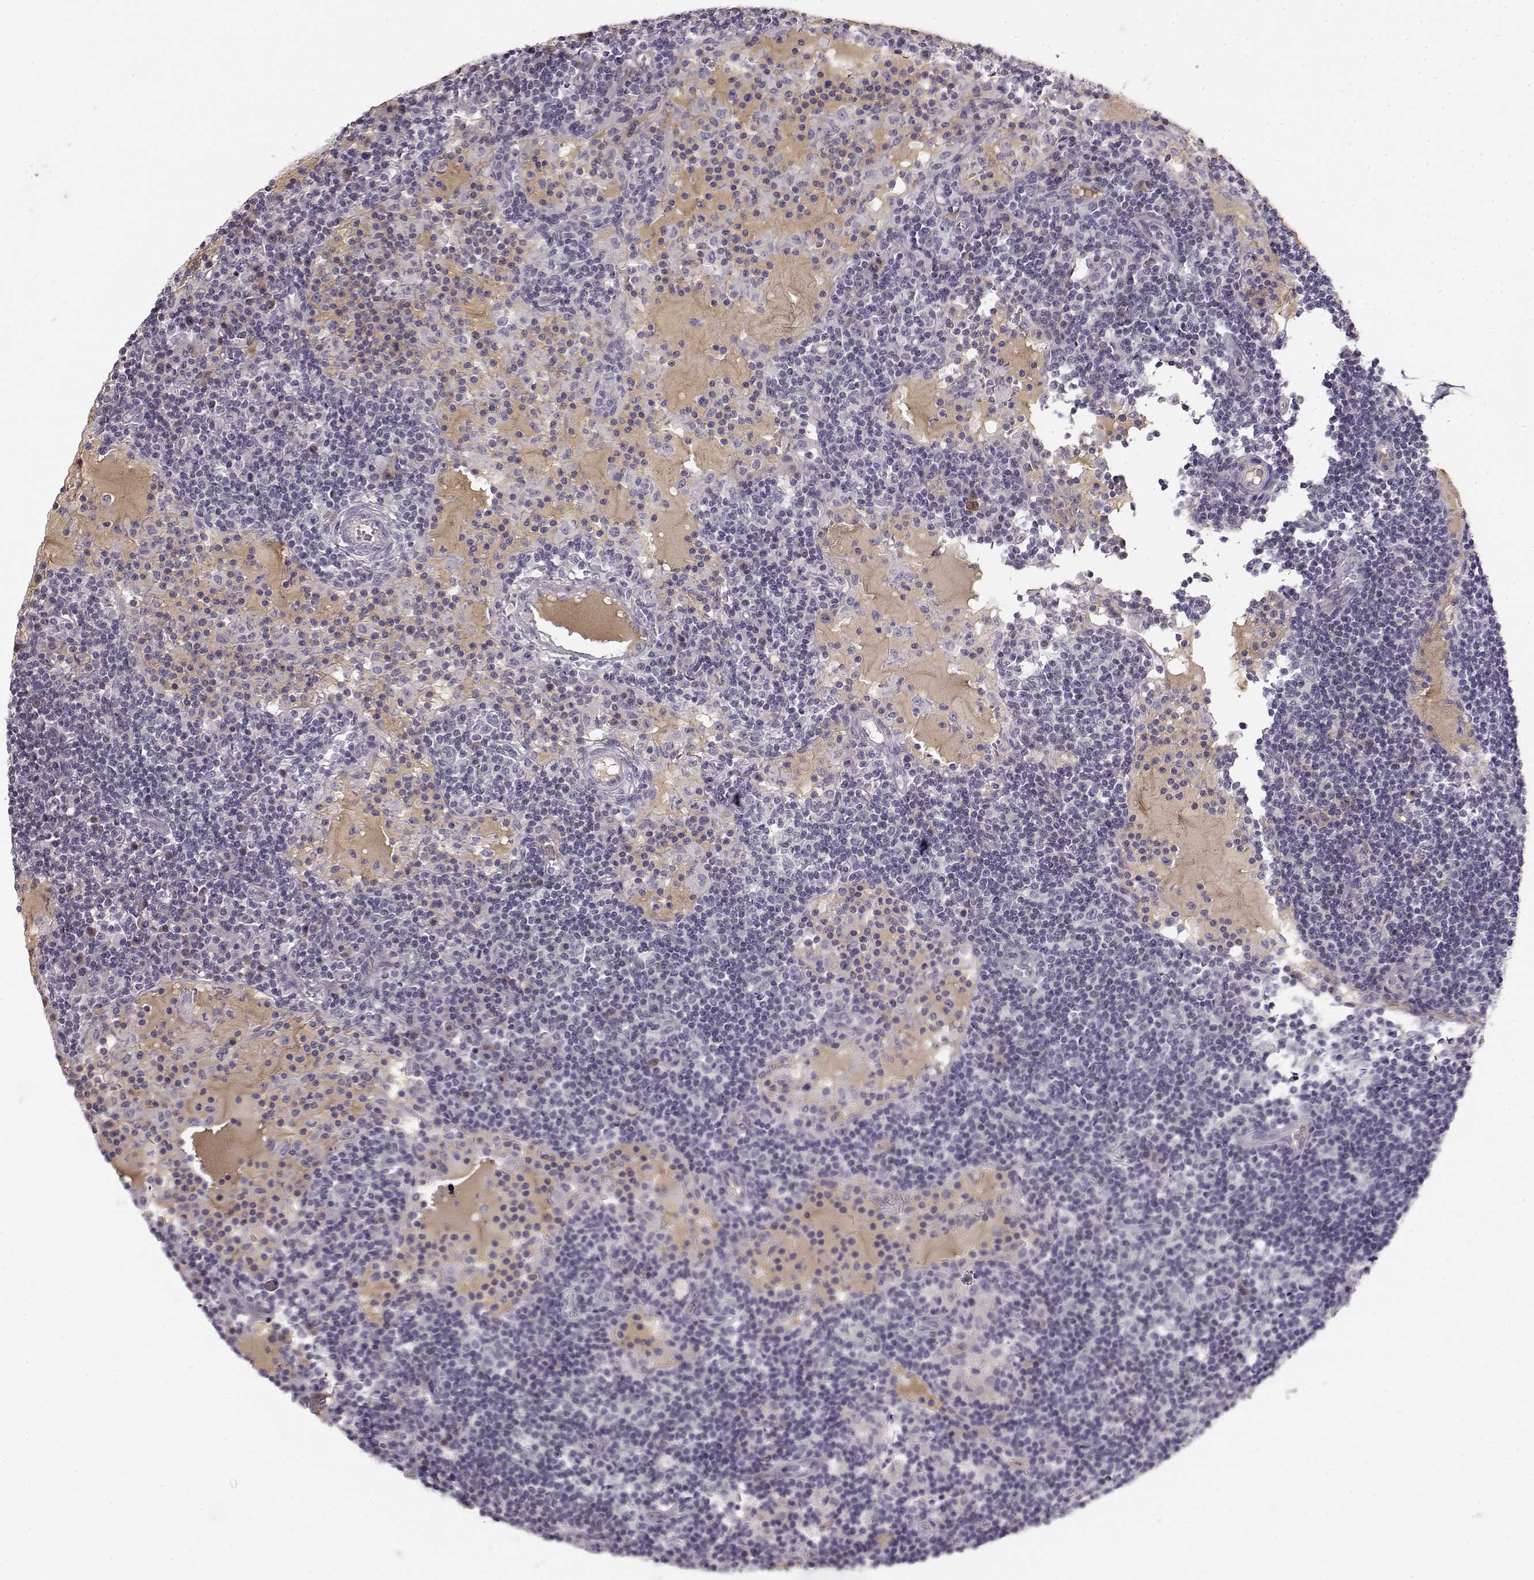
{"staining": {"intensity": "negative", "quantity": "none", "location": "none"}, "tissue": "lymph node", "cell_type": "Germinal center cells", "image_type": "normal", "snomed": [{"axis": "morphology", "description": "Normal tissue, NOS"}, {"axis": "topography", "description": "Lymph node"}], "caption": "Photomicrograph shows no significant protein staining in germinal center cells of benign lymph node. Brightfield microscopy of IHC stained with DAB (3,3'-diaminobenzidine) (brown) and hematoxylin (blue), captured at high magnification.", "gene": "KIAA0319", "patient": {"sex": "female", "age": 72}}